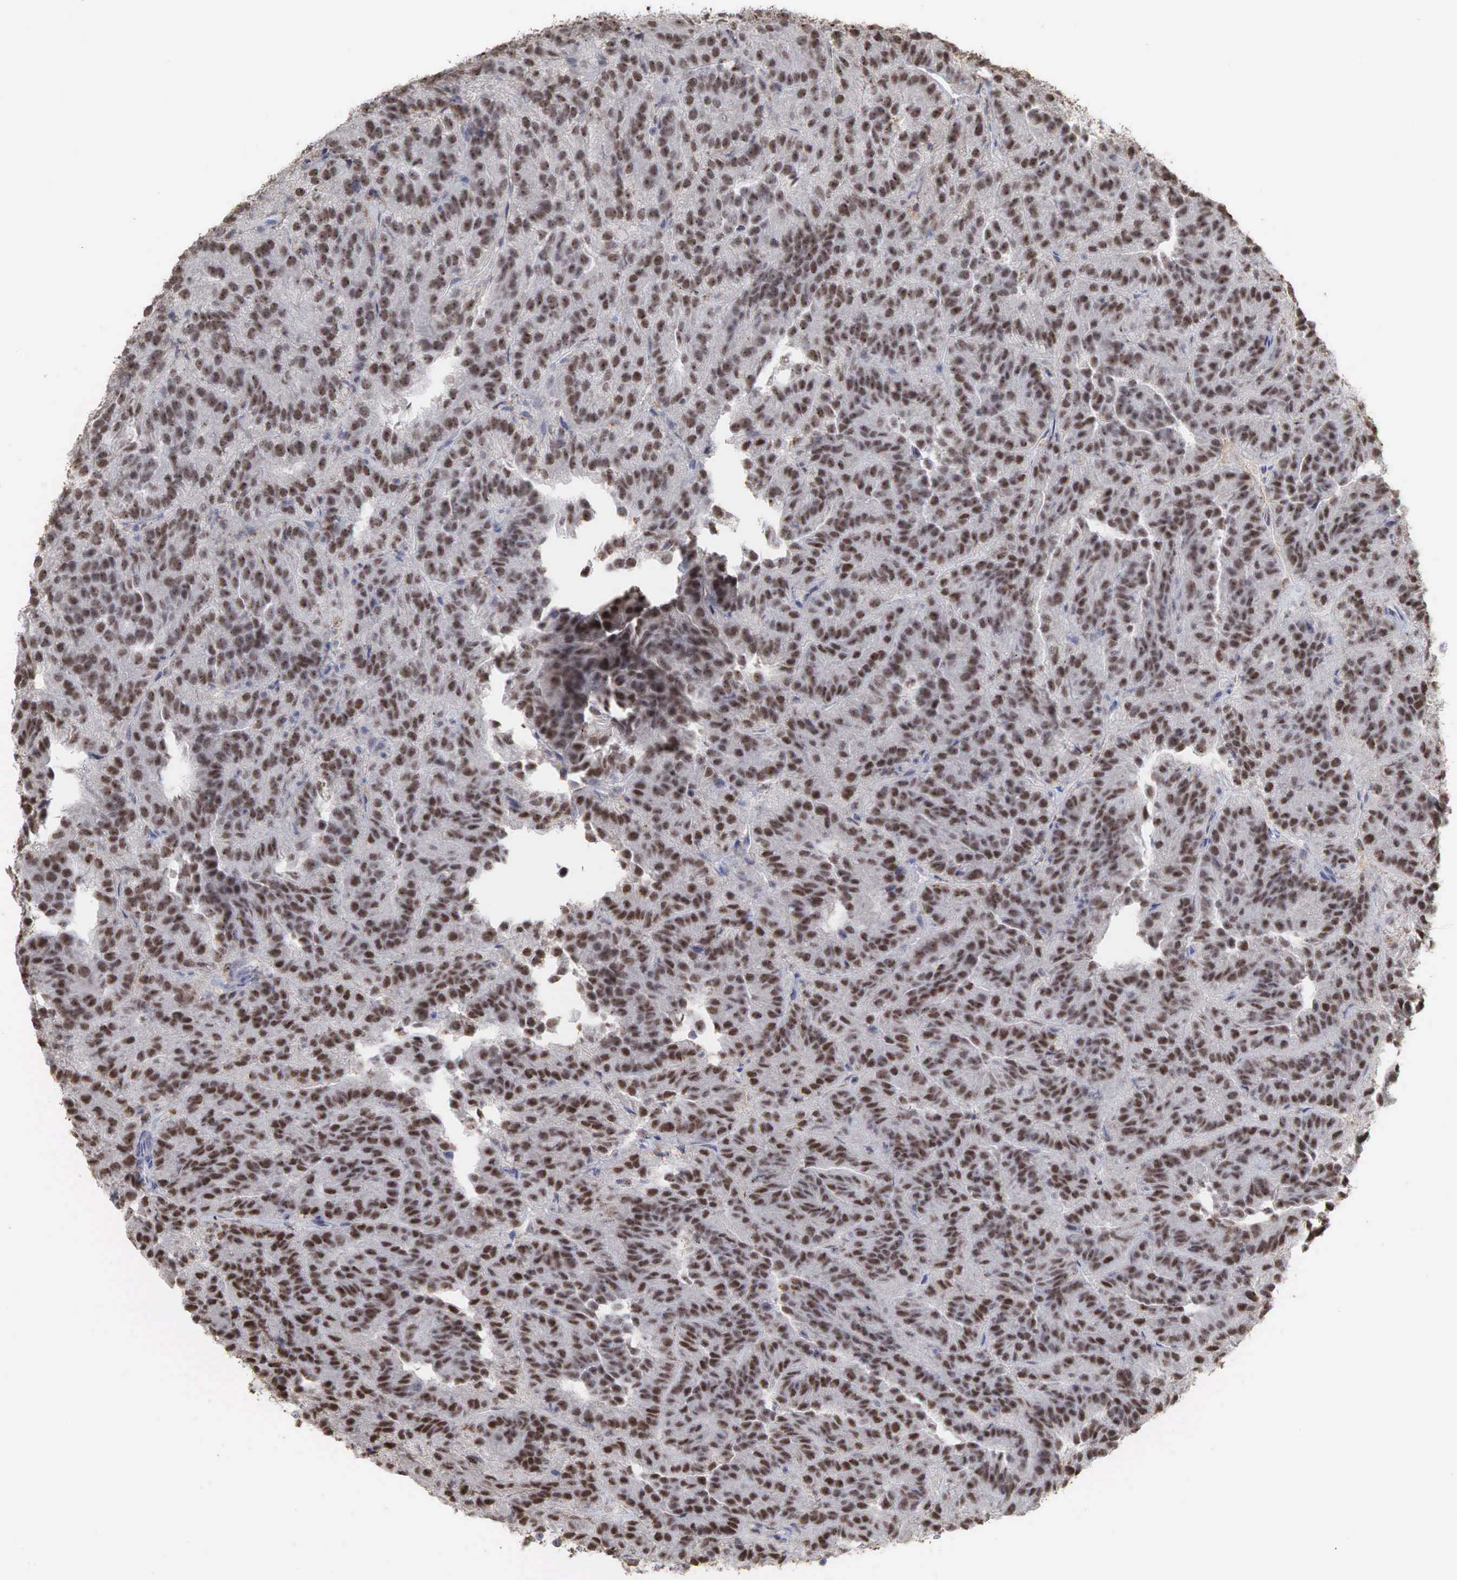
{"staining": {"intensity": "moderate", "quantity": ">75%", "location": "cytoplasmic/membranous,nuclear"}, "tissue": "renal cancer", "cell_type": "Tumor cells", "image_type": "cancer", "snomed": [{"axis": "morphology", "description": "Adenocarcinoma, NOS"}, {"axis": "topography", "description": "Kidney"}], "caption": "This histopathology image displays IHC staining of renal cancer (adenocarcinoma), with medium moderate cytoplasmic/membranous and nuclear staining in approximately >75% of tumor cells.", "gene": "DKC1", "patient": {"sex": "male", "age": 46}}